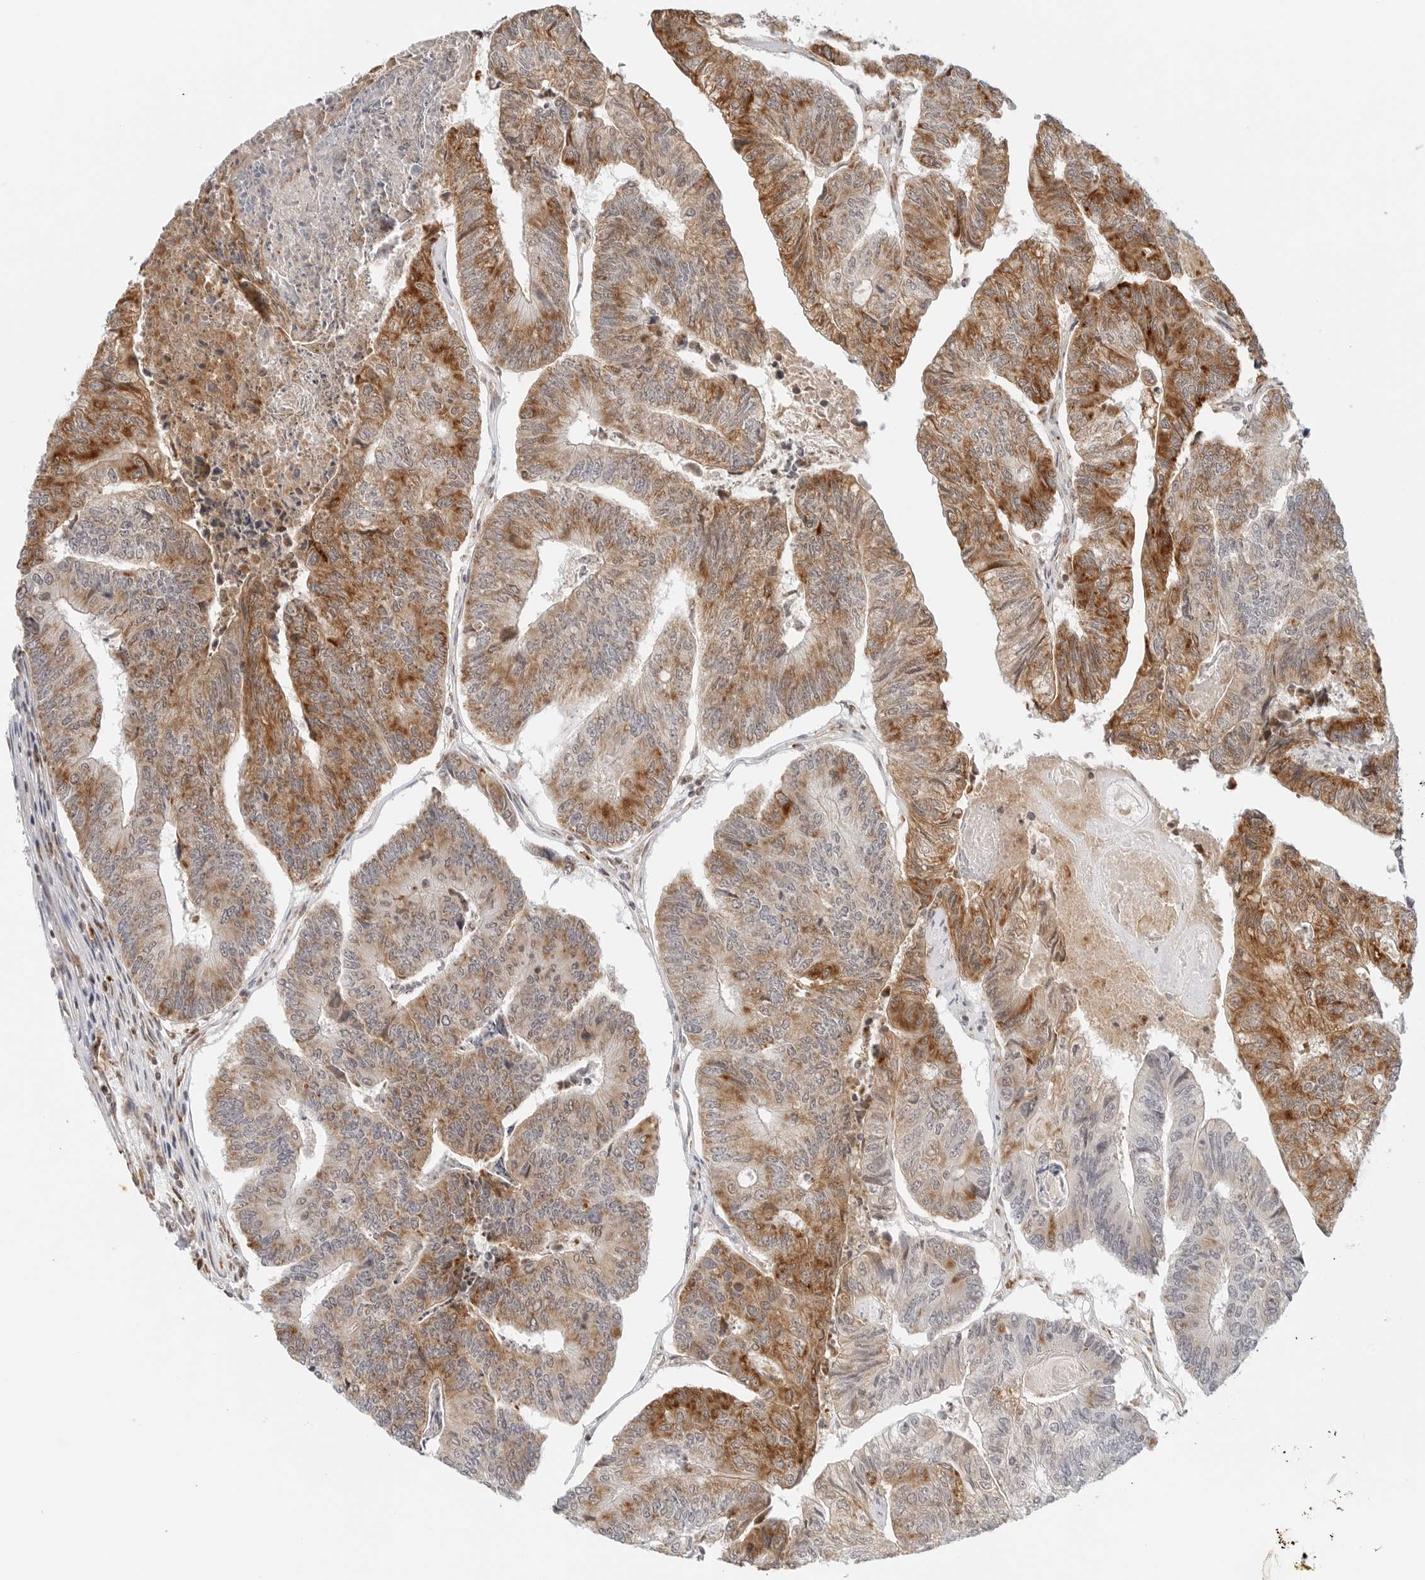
{"staining": {"intensity": "moderate", "quantity": ">75%", "location": "cytoplasmic/membranous"}, "tissue": "colorectal cancer", "cell_type": "Tumor cells", "image_type": "cancer", "snomed": [{"axis": "morphology", "description": "Adenocarcinoma, NOS"}, {"axis": "topography", "description": "Colon"}], "caption": "Brown immunohistochemical staining in colorectal cancer (adenocarcinoma) demonstrates moderate cytoplasmic/membranous staining in approximately >75% of tumor cells. The staining is performed using DAB (3,3'-diaminobenzidine) brown chromogen to label protein expression. The nuclei are counter-stained blue using hematoxylin.", "gene": "DYRK4", "patient": {"sex": "female", "age": 67}}